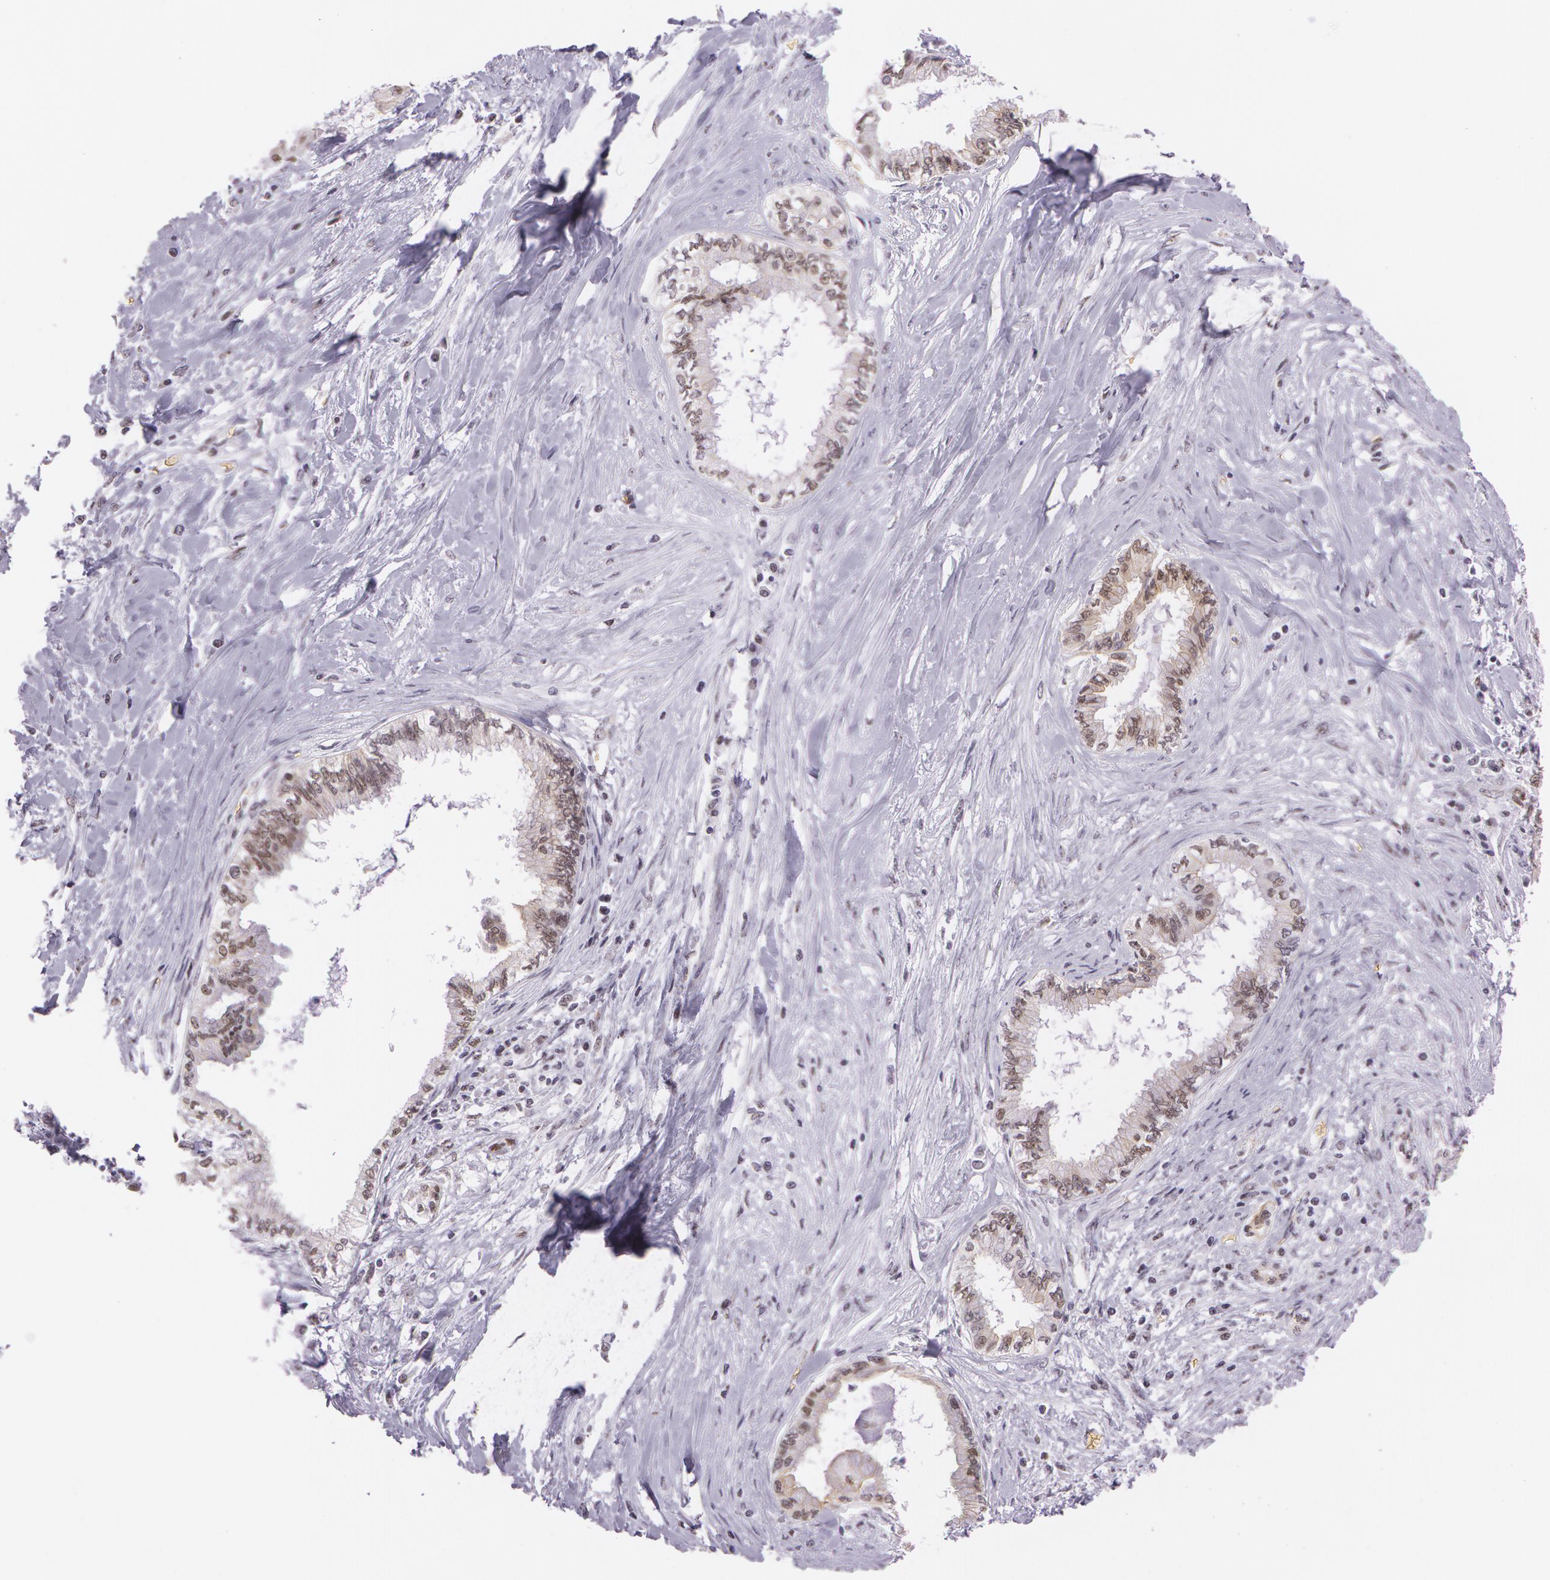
{"staining": {"intensity": "weak", "quantity": ">75%", "location": "cytoplasmic/membranous,nuclear"}, "tissue": "pancreatic cancer", "cell_type": "Tumor cells", "image_type": "cancer", "snomed": [{"axis": "morphology", "description": "Adenocarcinoma, NOS"}, {"axis": "topography", "description": "Pancreas"}], "caption": "Pancreatic adenocarcinoma tissue displays weak cytoplasmic/membranous and nuclear staining in about >75% of tumor cells, visualized by immunohistochemistry. The protein is shown in brown color, while the nuclei are stained blue.", "gene": "NBN", "patient": {"sex": "female", "age": 64}}